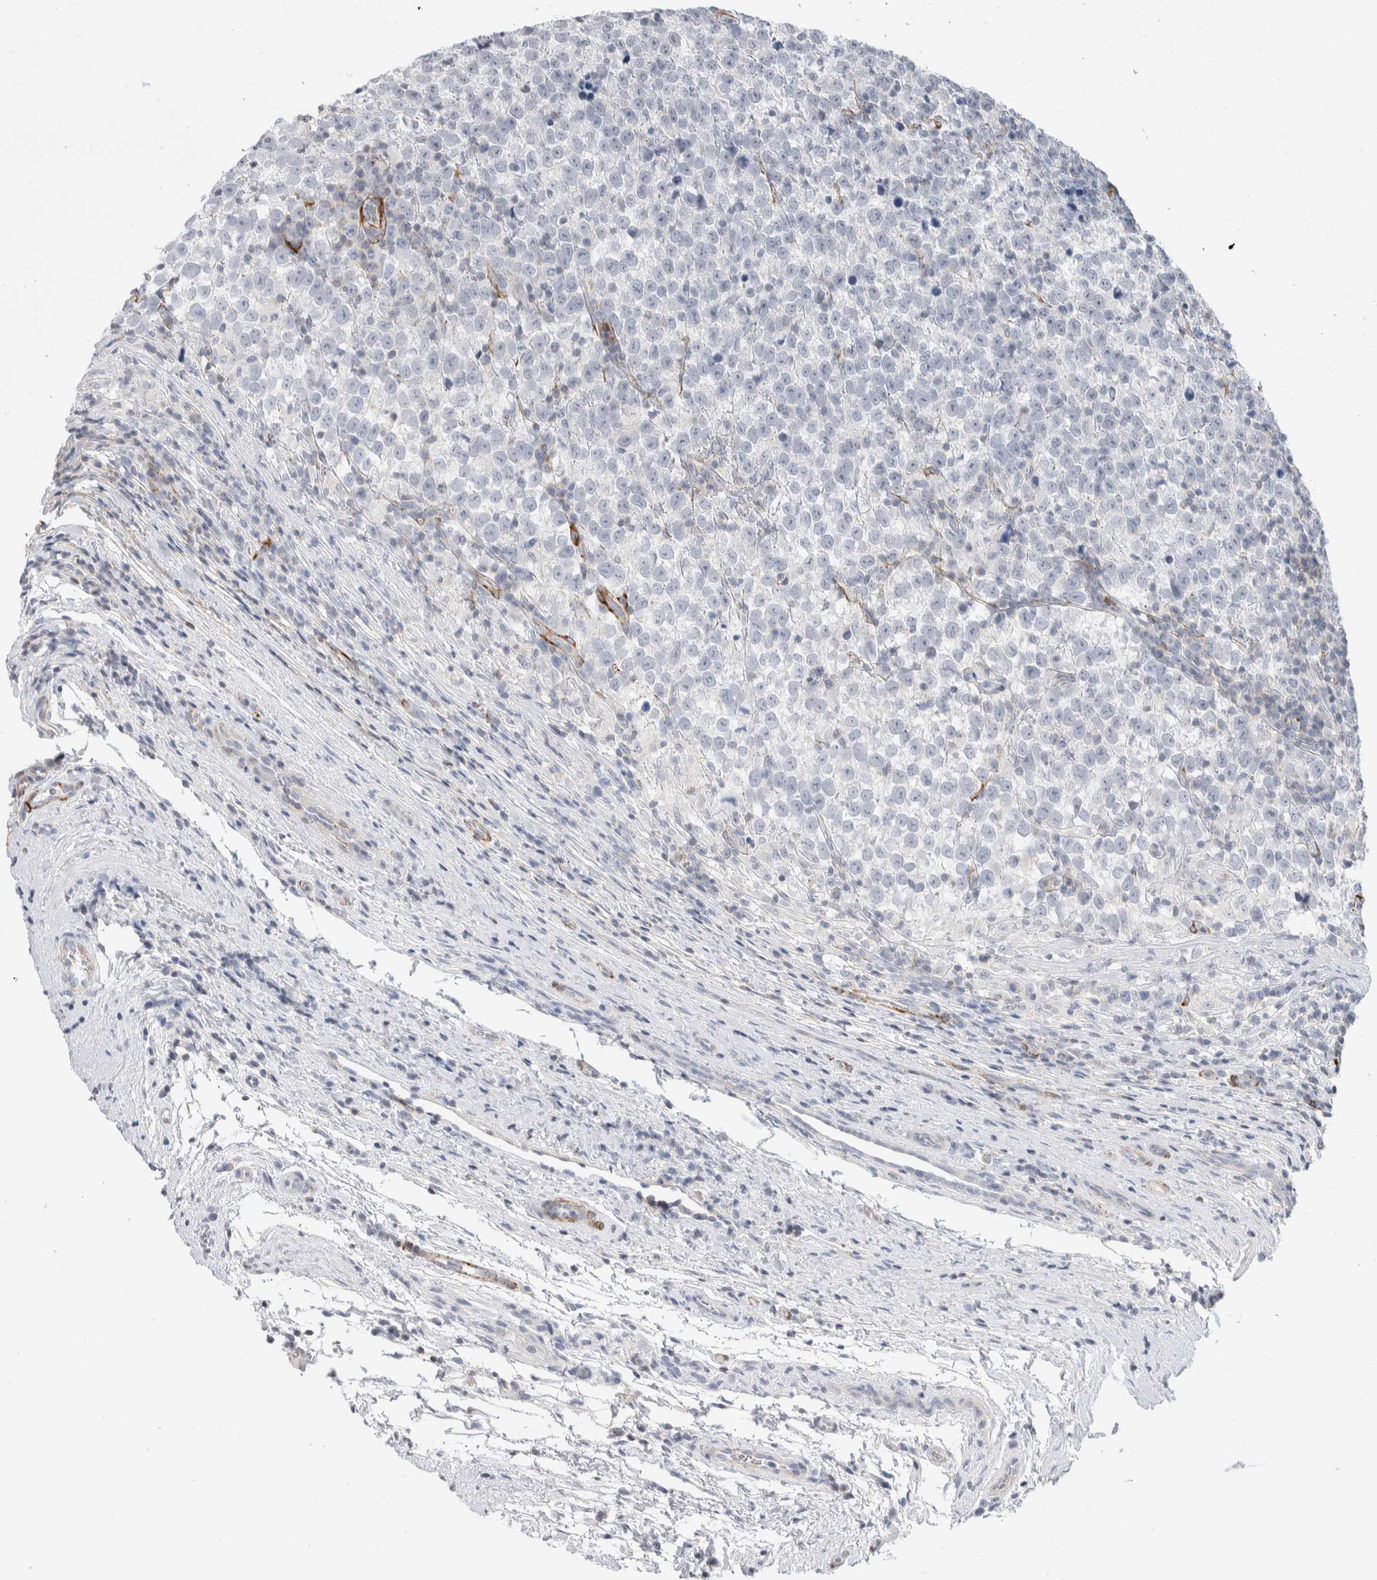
{"staining": {"intensity": "negative", "quantity": "none", "location": "none"}, "tissue": "testis cancer", "cell_type": "Tumor cells", "image_type": "cancer", "snomed": [{"axis": "morphology", "description": "Normal tissue, NOS"}, {"axis": "morphology", "description": "Seminoma, NOS"}, {"axis": "topography", "description": "Testis"}], "caption": "Immunohistochemistry (IHC) histopathology image of neoplastic tissue: testis seminoma stained with DAB (3,3'-diaminobenzidine) demonstrates no significant protein staining in tumor cells. Nuclei are stained in blue.", "gene": "SEPTIN4", "patient": {"sex": "male", "age": 43}}